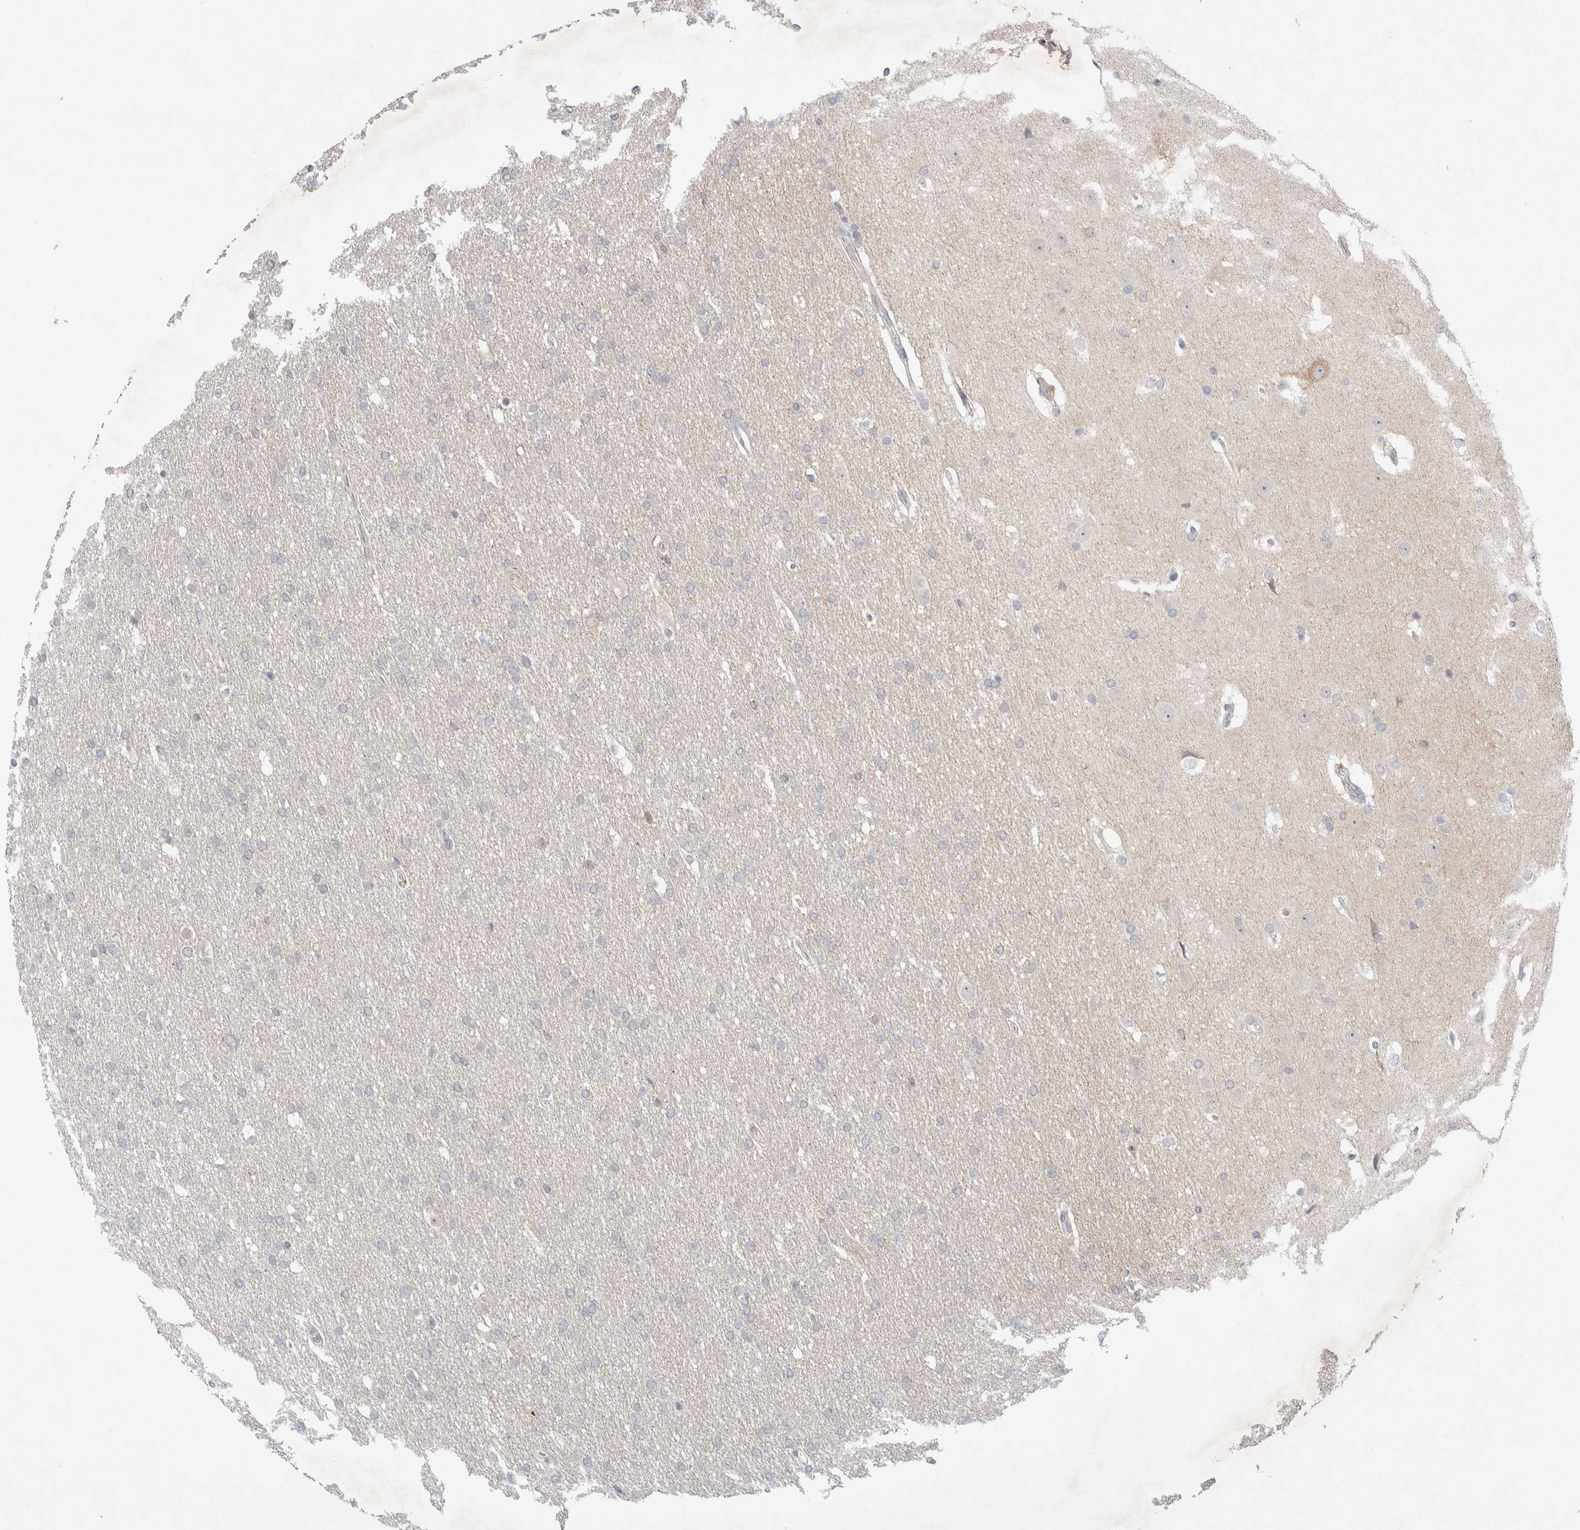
{"staining": {"intensity": "negative", "quantity": "none", "location": "none"}, "tissue": "glioma", "cell_type": "Tumor cells", "image_type": "cancer", "snomed": [{"axis": "morphology", "description": "Glioma, malignant, Low grade"}, {"axis": "topography", "description": "Brain"}], "caption": "The histopathology image displays no staining of tumor cells in malignant glioma (low-grade).", "gene": "BICD2", "patient": {"sex": "female", "age": 37}}